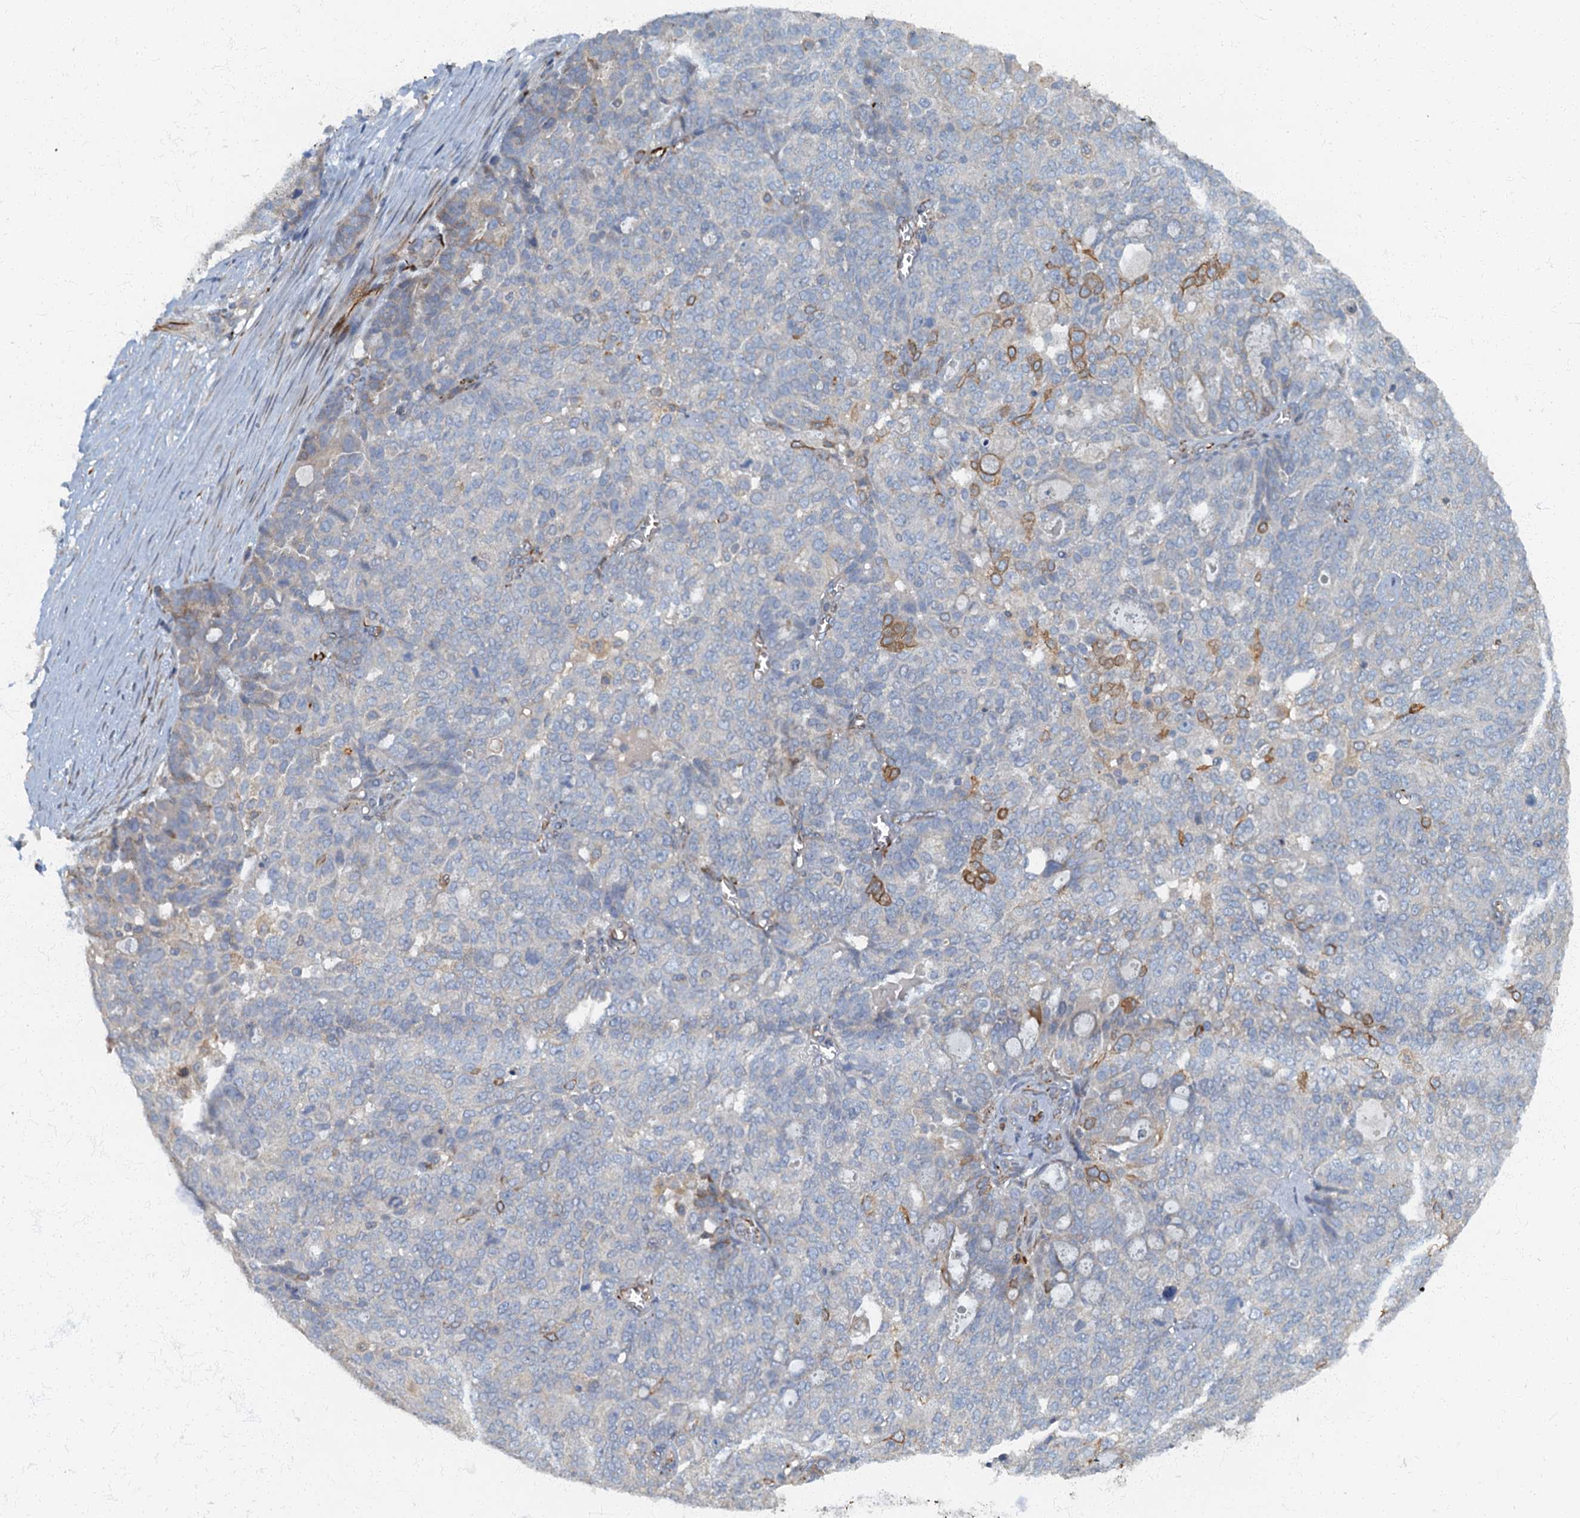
{"staining": {"intensity": "negative", "quantity": "none", "location": "none"}, "tissue": "ovarian cancer", "cell_type": "Tumor cells", "image_type": "cancer", "snomed": [{"axis": "morphology", "description": "Cystadenocarcinoma, serous, NOS"}, {"axis": "topography", "description": "Soft tissue"}, {"axis": "topography", "description": "Ovary"}], "caption": "Ovarian cancer (serous cystadenocarcinoma) stained for a protein using immunohistochemistry reveals no expression tumor cells.", "gene": "ARL11", "patient": {"sex": "female", "age": 57}}